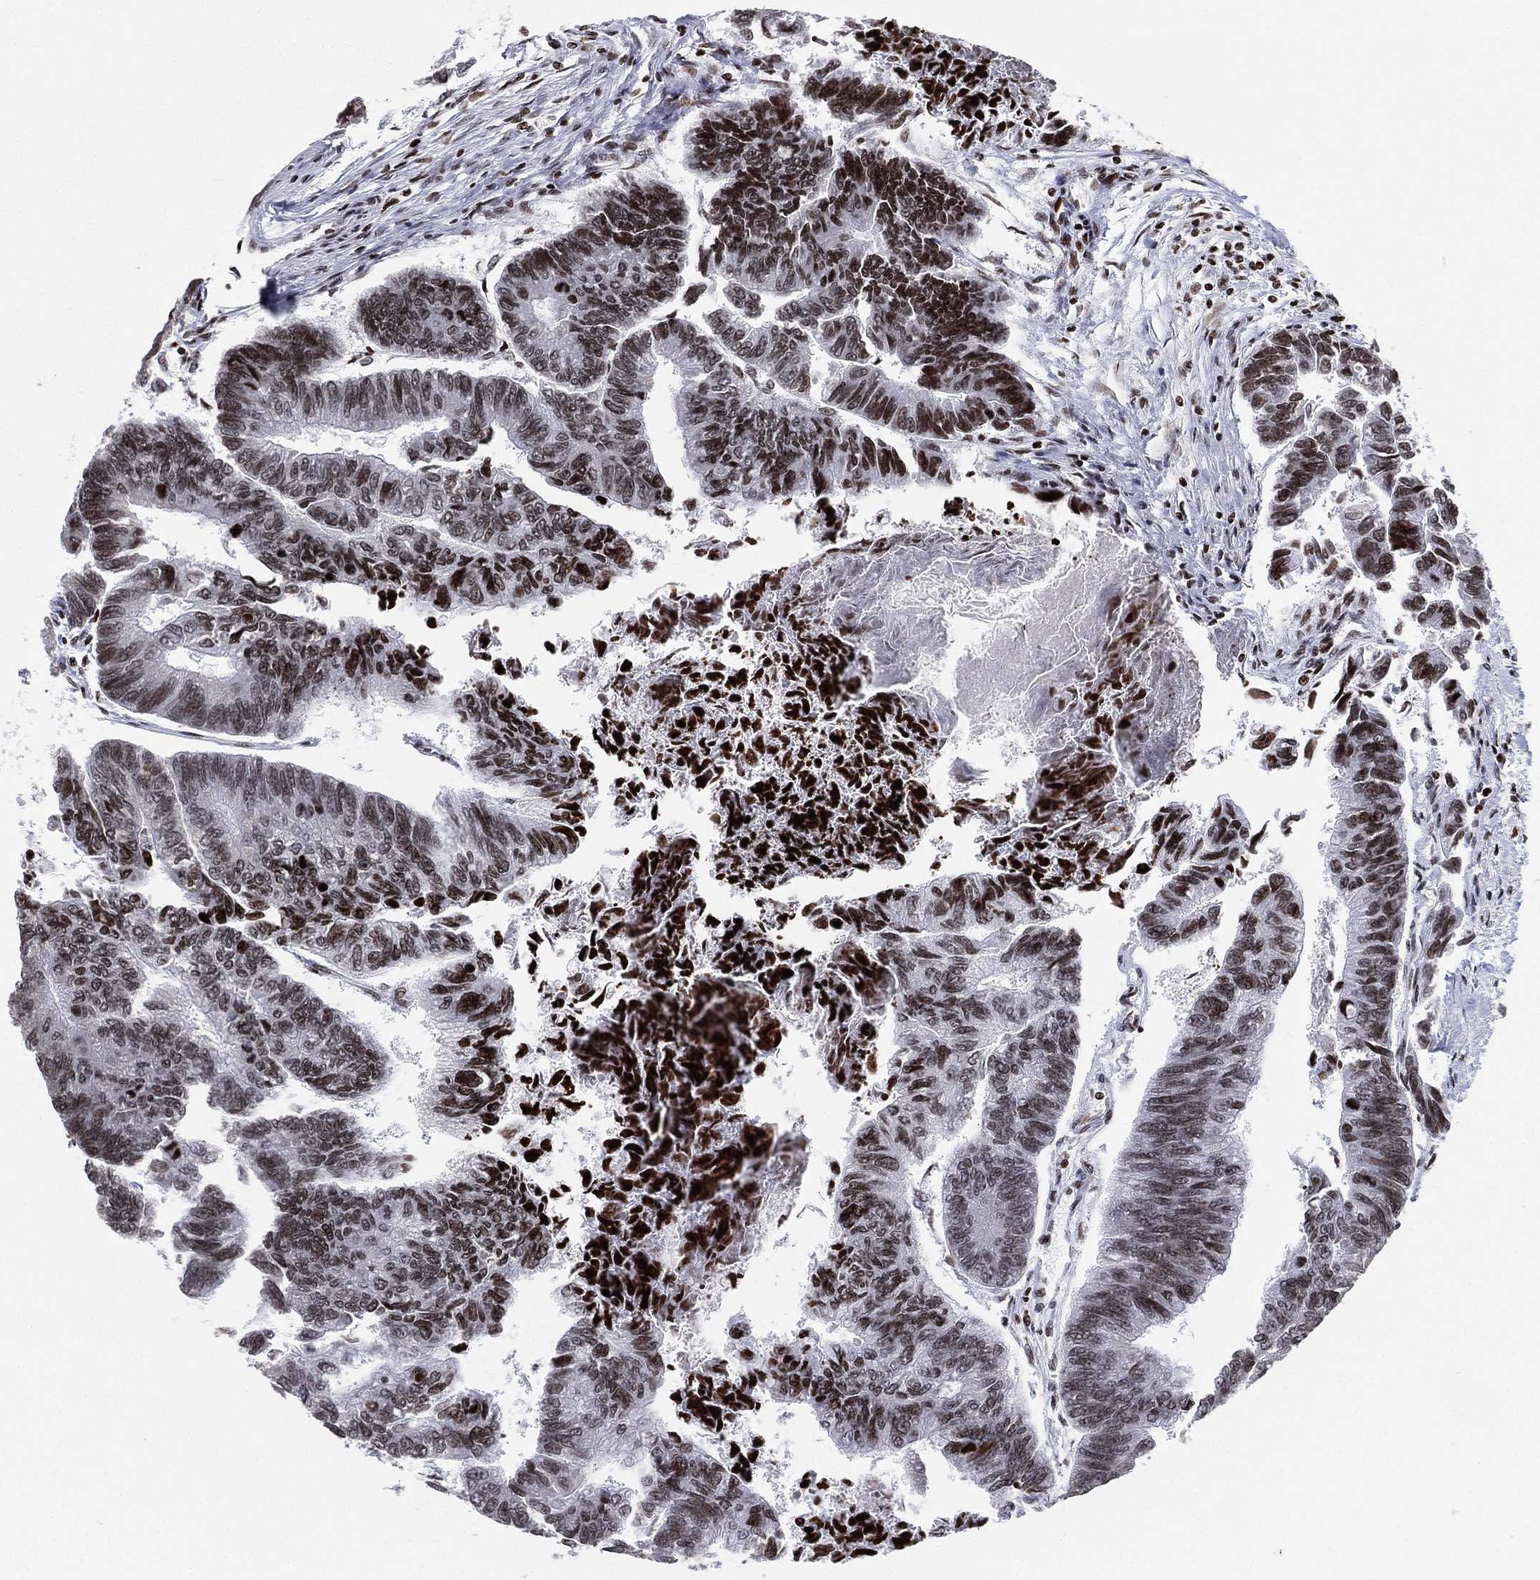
{"staining": {"intensity": "moderate", "quantity": ">75%", "location": "nuclear"}, "tissue": "colorectal cancer", "cell_type": "Tumor cells", "image_type": "cancer", "snomed": [{"axis": "morphology", "description": "Adenocarcinoma, NOS"}, {"axis": "topography", "description": "Colon"}], "caption": "IHC photomicrograph of colorectal cancer (adenocarcinoma) stained for a protein (brown), which reveals medium levels of moderate nuclear positivity in about >75% of tumor cells.", "gene": "MFSD14A", "patient": {"sex": "female", "age": 65}}